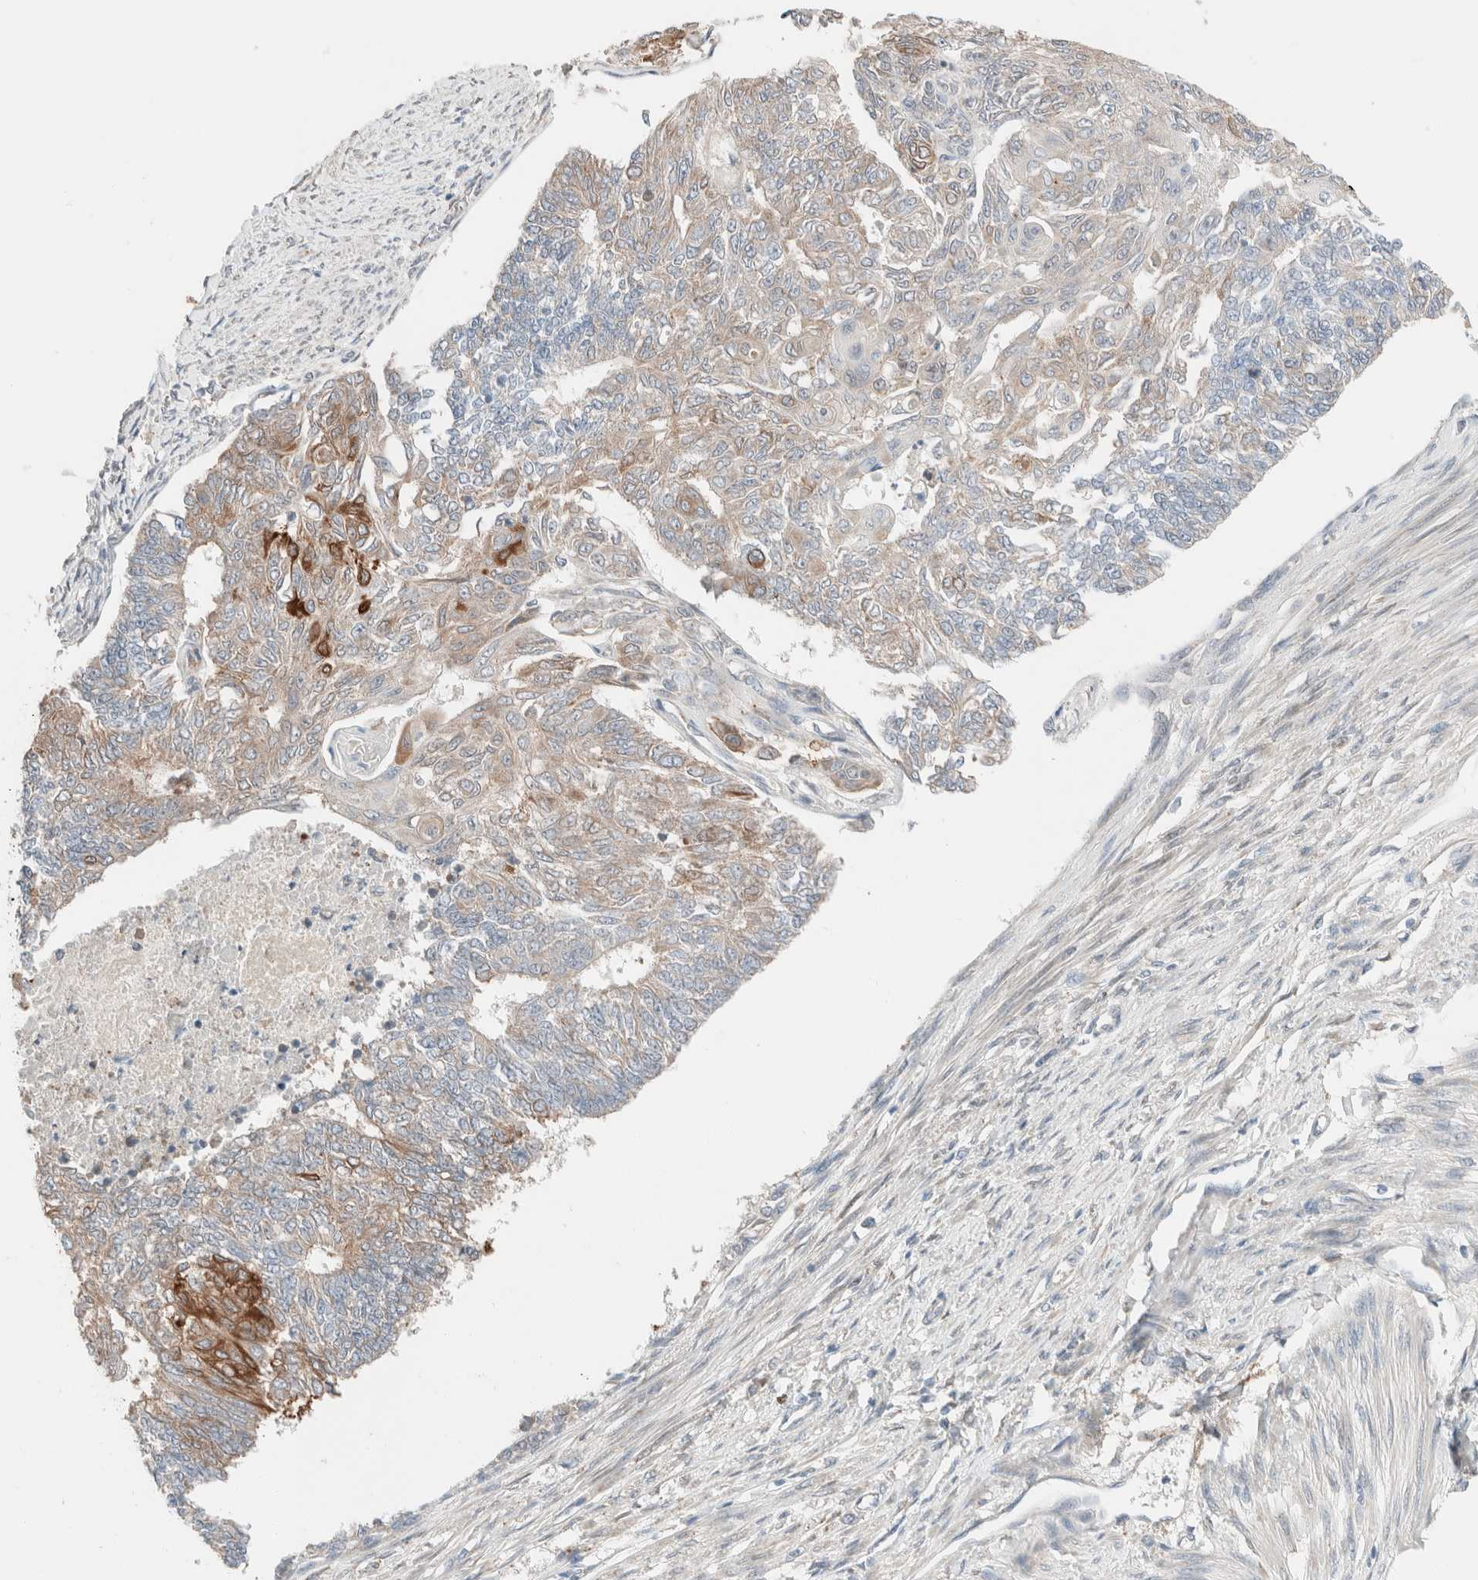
{"staining": {"intensity": "moderate", "quantity": "<25%", "location": "cytoplasmic/membranous"}, "tissue": "endometrial cancer", "cell_type": "Tumor cells", "image_type": "cancer", "snomed": [{"axis": "morphology", "description": "Adenocarcinoma, NOS"}, {"axis": "topography", "description": "Endometrium"}], "caption": "Endometrial cancer stained with a brown dye demonstrates moderate cytoplasmic/membranous positive positivity in about <25% of tumor cells.", "gene": "PCM1", "patient": {"sex": "female", "age": 32}}